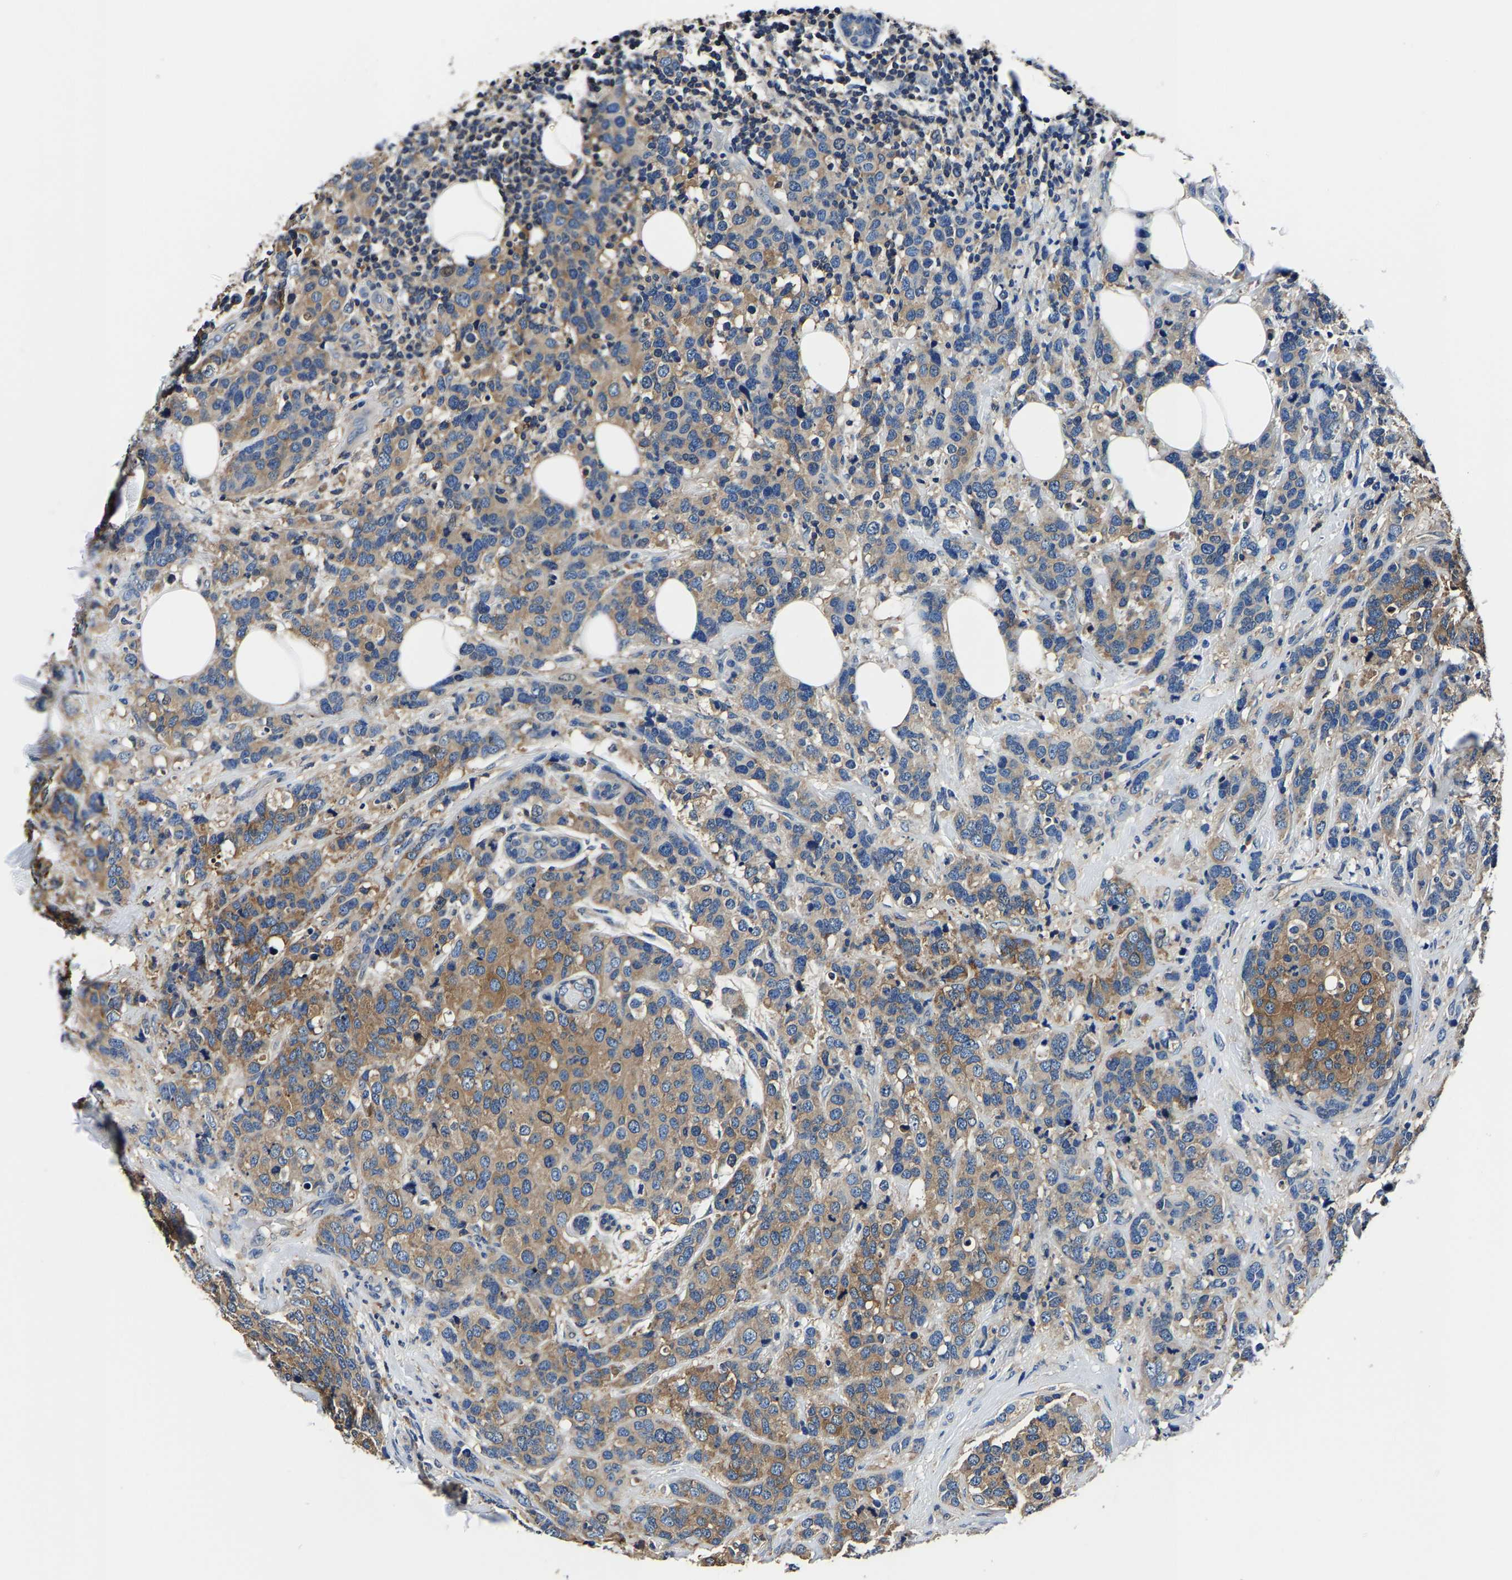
{"staining": {"intensity": "moderate", "quantity": ">75%", "location": "cytoplasmic/membranous"}, "tissue": "breast cancer", "cell_type": "Tumor cells", "image_type": "cancer", "snomed": [{"axis": "morphology", "description": "Lobular carcinoma"}, {"axis": "topography", "description": "Breast"}], "caption": "A photomicrograph of breast lobular carcinoma stained for a protein demonstrates moderate cytoplasmic/membranous brown staining in tumor cells.", "gene": "ALDOB", "patient": {"sex": "female", "age": 59}}